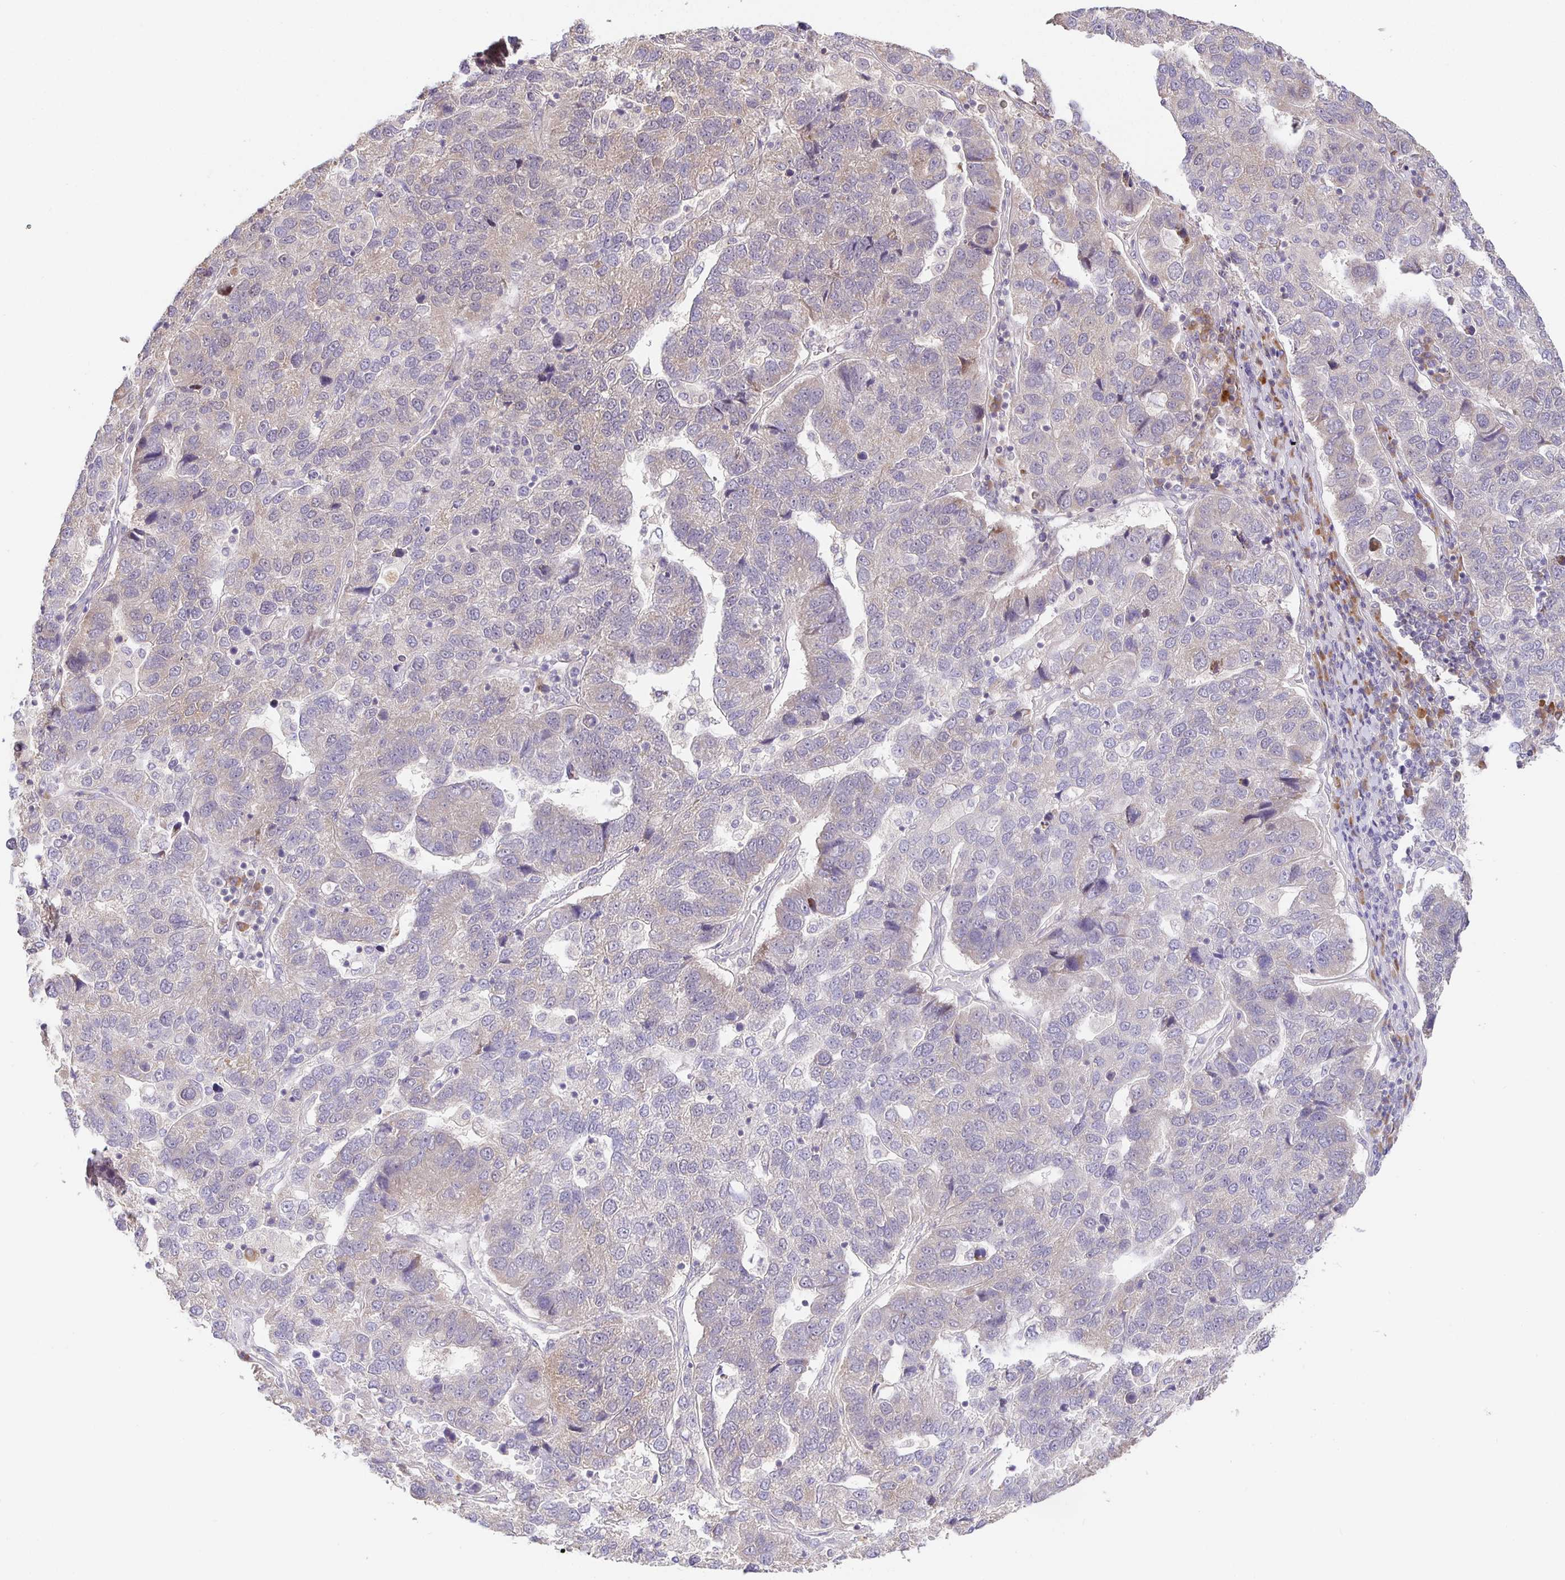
{"staining": {"intensity": "weak", "quantity": "25%-75%", "location": "cytoplasmic/membranous"}, "tissue": "pancreatic cancer", "cell_type": "Tumor cells", "image_type": "cancer", "snomed": [{"axis": "morphology", "description": "Adenocarcinoma, NOS"}, {"axis": "topography", "description": "Pancreas"}], "caption": "An image showing weak cytoplasmic/membranous expression in about 25%-75% of tumor cells in pancreatic adenocarcinoma, as visualized by brown immunohistochemical staining.", "gene": "ZDHHC11", "patient": {"sex": "female", "age": 61}}